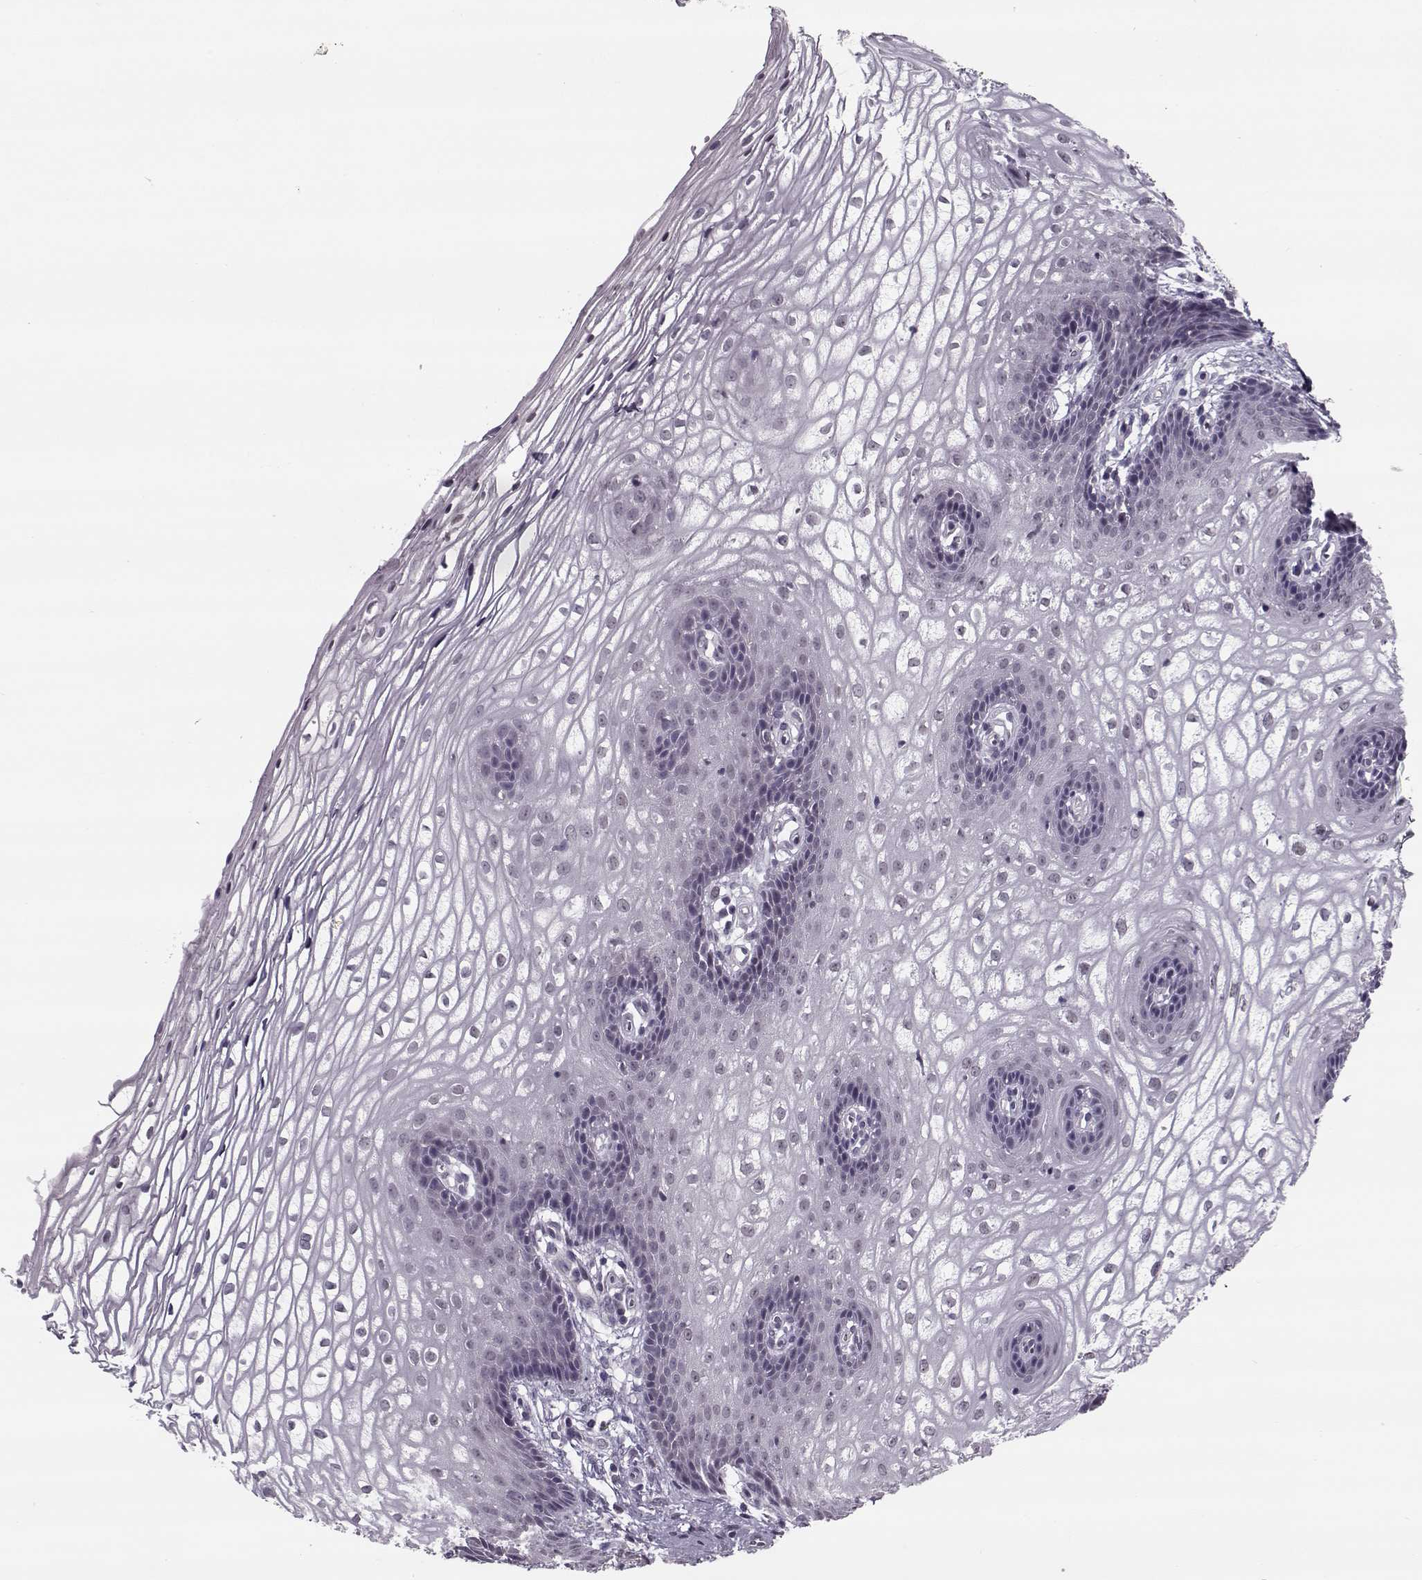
{"staining": {"intensity": "negative", "quantity": "none", "location": "none"}, "tissue": "vagina", "cell_type": "Squamous epithelial cells", "image_type": "normal", "snomed": [{"axis": "morphology", "description": "Normal tissue, NOS"}, {"axis": "topography", "description": "Vagina"}], "caption": "A high-resolution image shows immunohistochemistry staining of unremarkable vagina, which reveals no significant staining in squamous epithelial cells.", "gene": "DNAI3", "patient": {"sex": "female", "age": 34}}